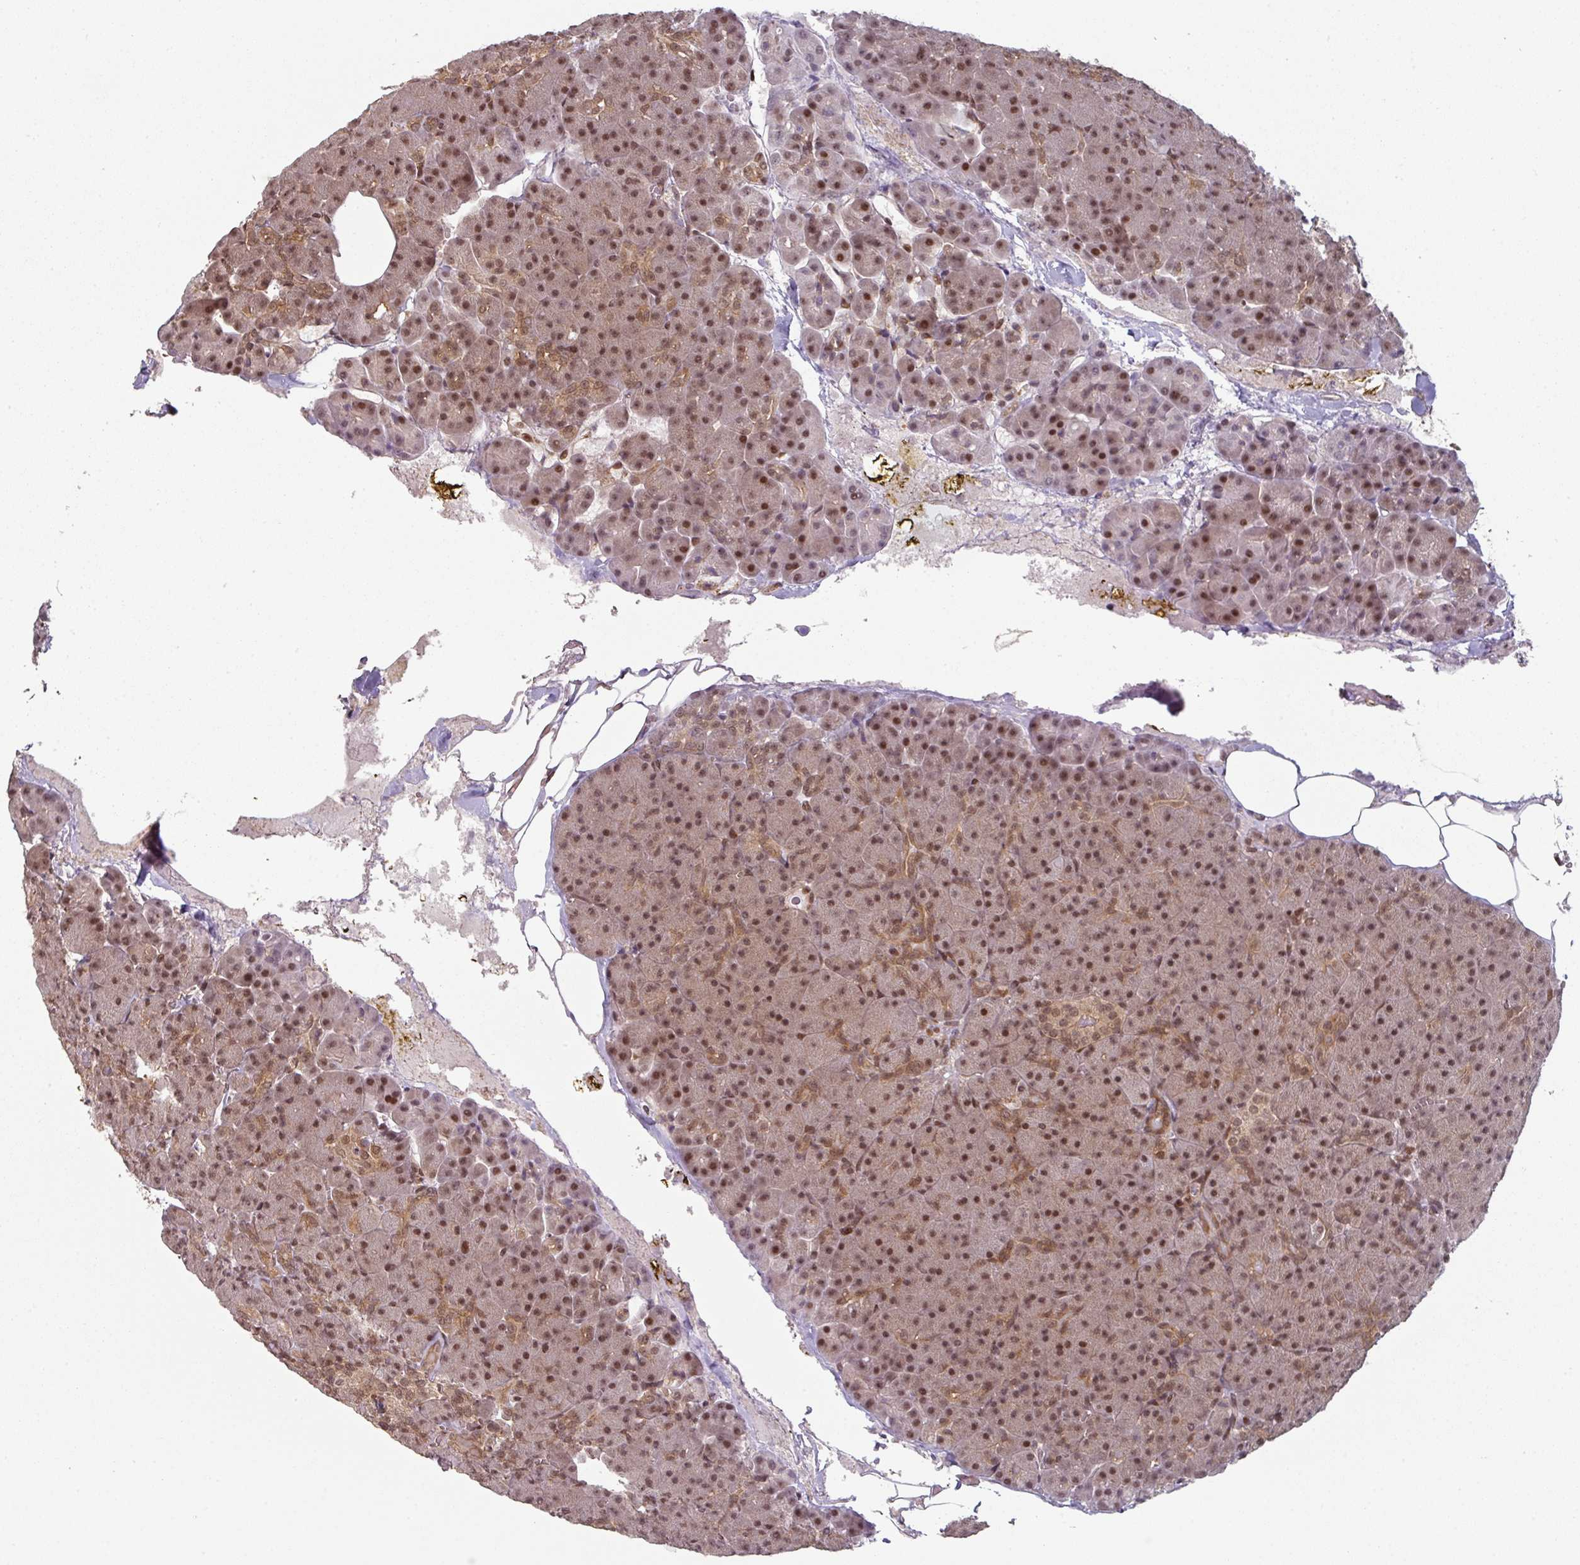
{"staining": {"intensity": "moderate", "quantity": ">75%", "location": "nuclear"}, "tissue": "pancreas", "cell_type": "Exocrine glandular cells", "image_type": "normal", "snomed": [{"axis": "morphology", "description": "Normal tissue, NOS"}, {"axis": "topography", "description": "Pancreas"}], "caption": "Pancreas stained with a protein marker demonstrates moderate staining in exocrine glandular cells.", "gene": "SIK3", "patient": {"sex": "female", "age": 74}}